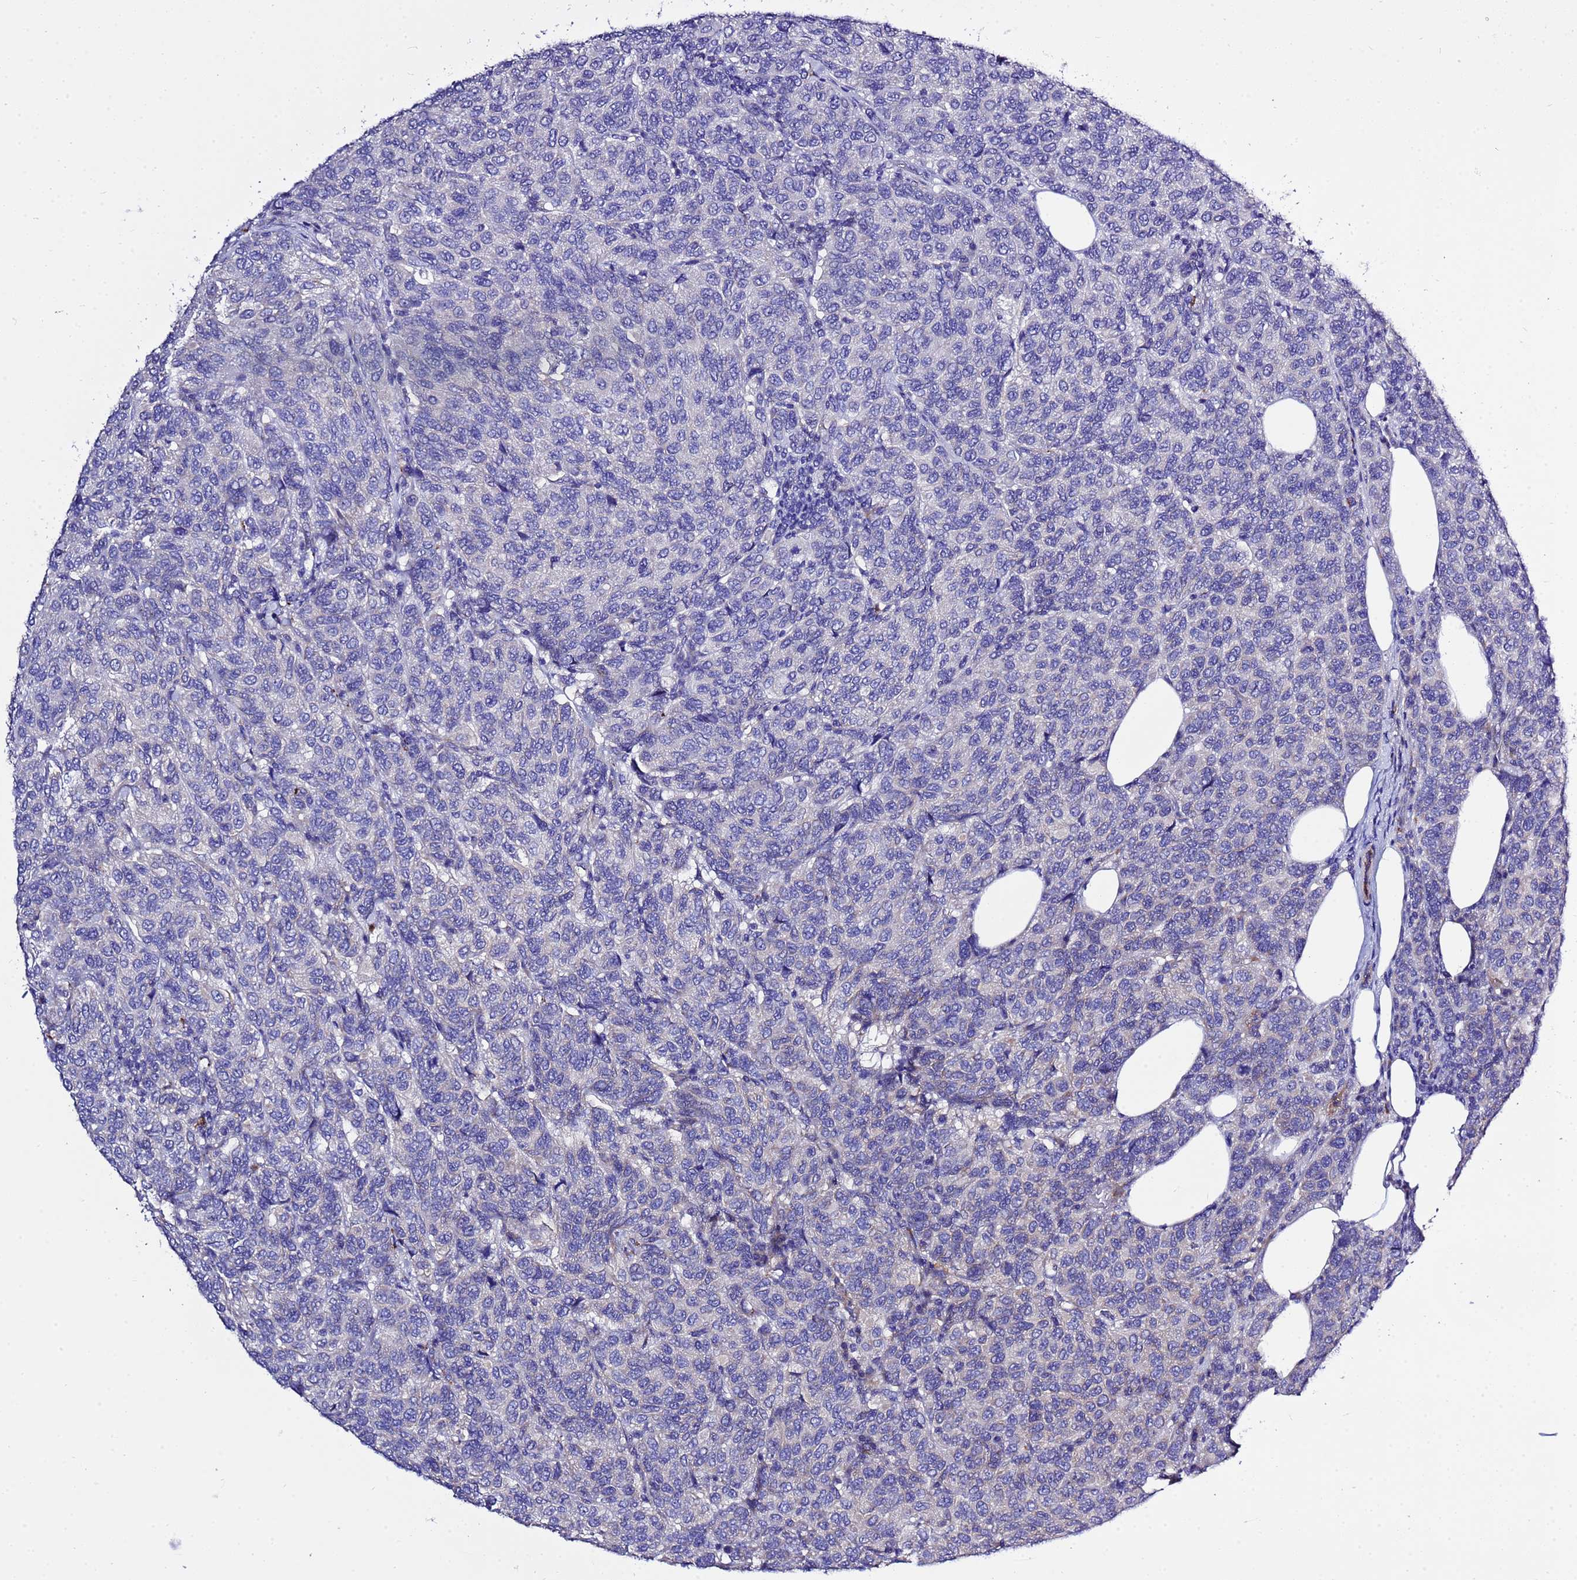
{"staining": {"intensity": "weak", "quantity": "<25%", "location": "cytoplasmic/membranous"}, "tissue": "breast cancer", "cell_type": "Tumor cells", "image_type": "cancer", "snomed": [{"axis": "morphology", "description": "Duct carcinoma"}, {"axis": "topography", "description": "Breast"}], "caption": "Human breast intraductal carcinoma stained for a protein using immunohistochemistry displays no staining in tumor cells.", "gene": "KICS2", "patient": {"sex": "female", "age": 55}}